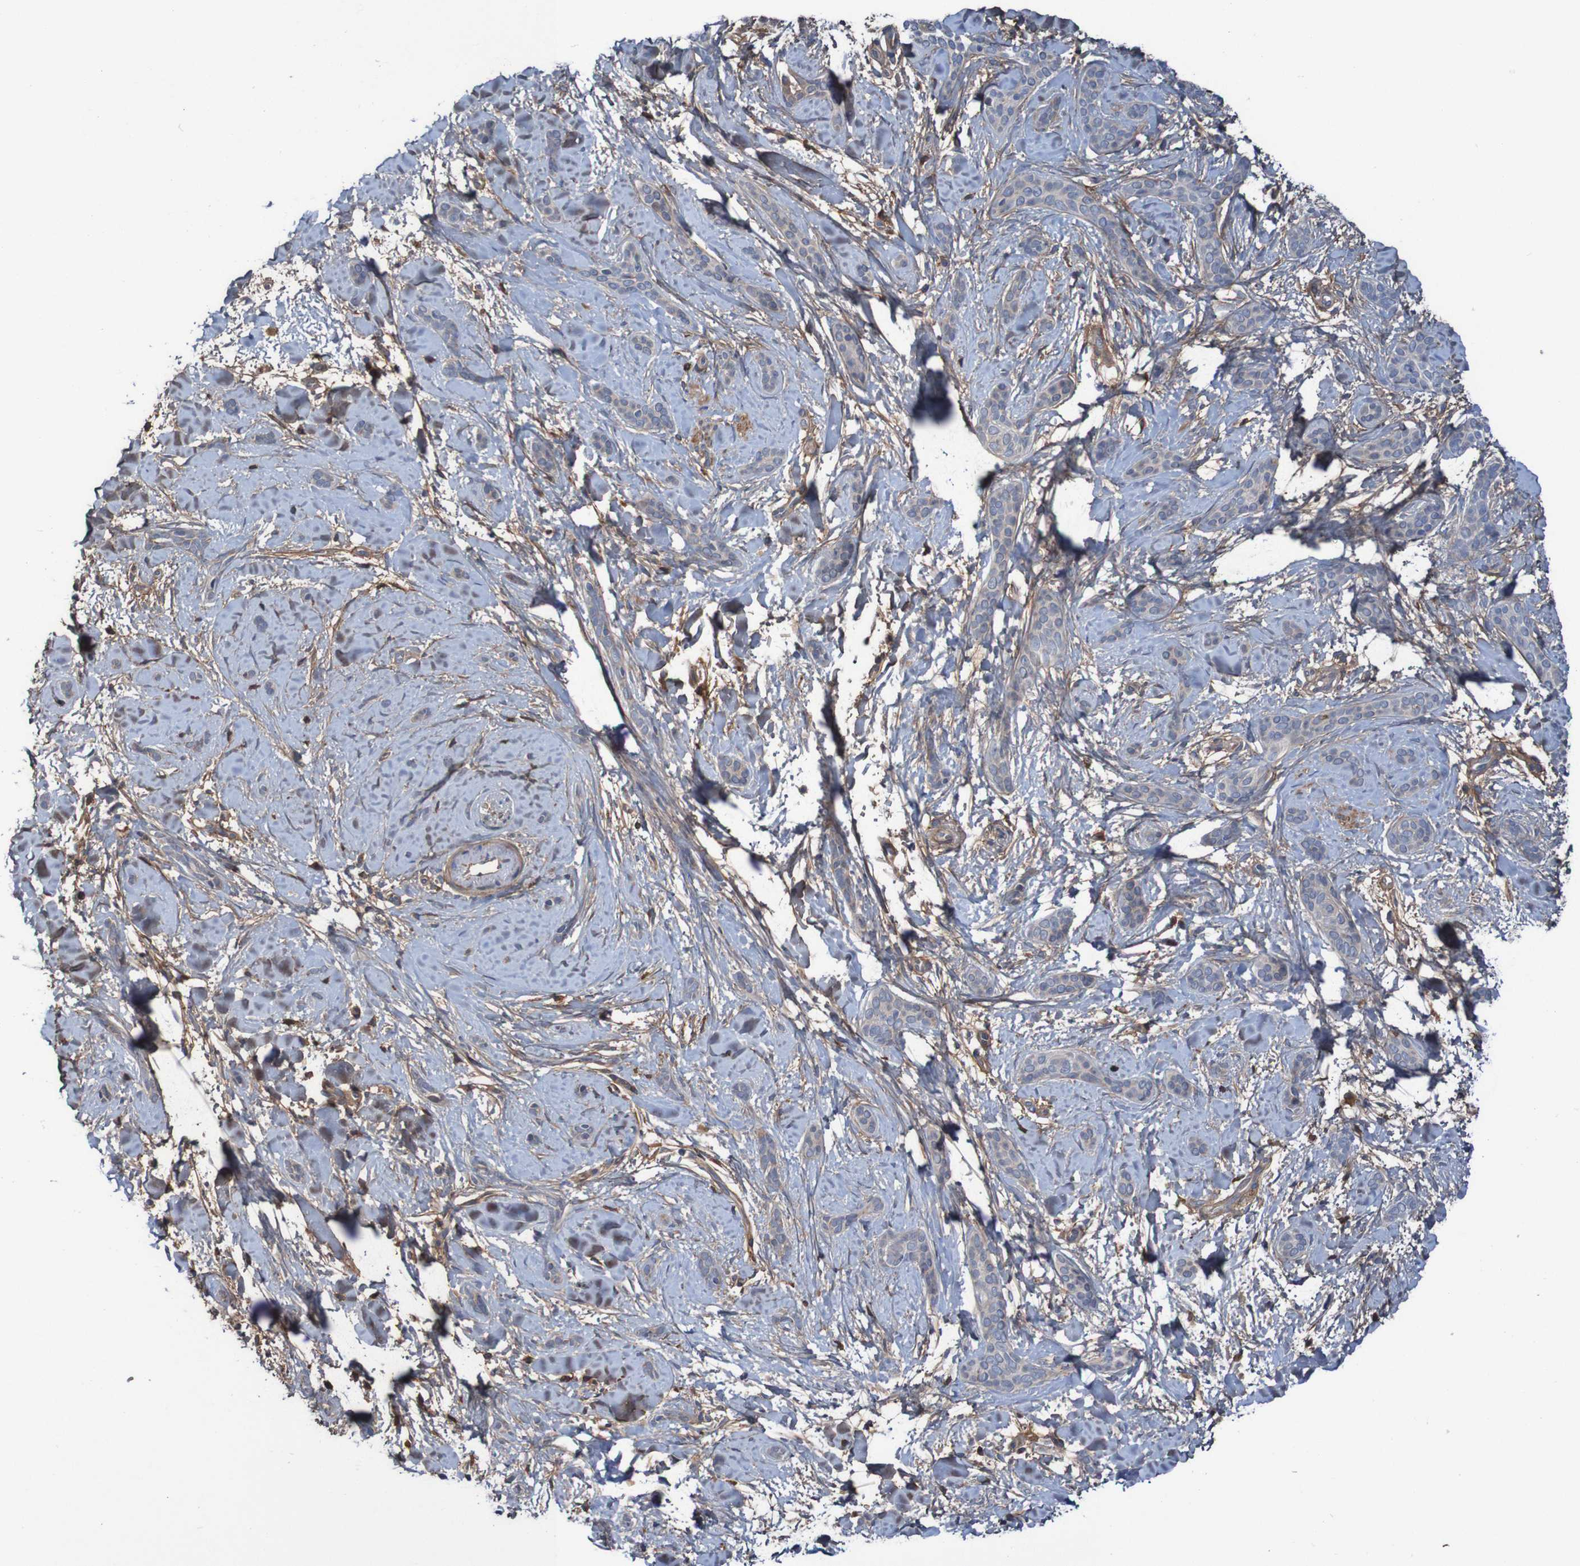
{"staining": {"intensity": "weak", "quantity": ">75%", "location": "cytoplasmic/membranous"}, "tissue": "skin cancer", "cell_type": "Tumor cells", "image_type": "cancer", "snomed": [{"axis": "morphology", "description": "Basal cell carcinoma"}, {"axis": "morphology", "description": "Adnexal tumor, benign"}, {"axis": "topography", "description": "Skin"}], "caption": "Weak cytoplasmic/membranous protein expression is appreciated in approximately >75% of tumor cells in basal cell carcinoma (skin).", "gene": "PDGFB", "patient": {"sex": "female", "age": 42}}